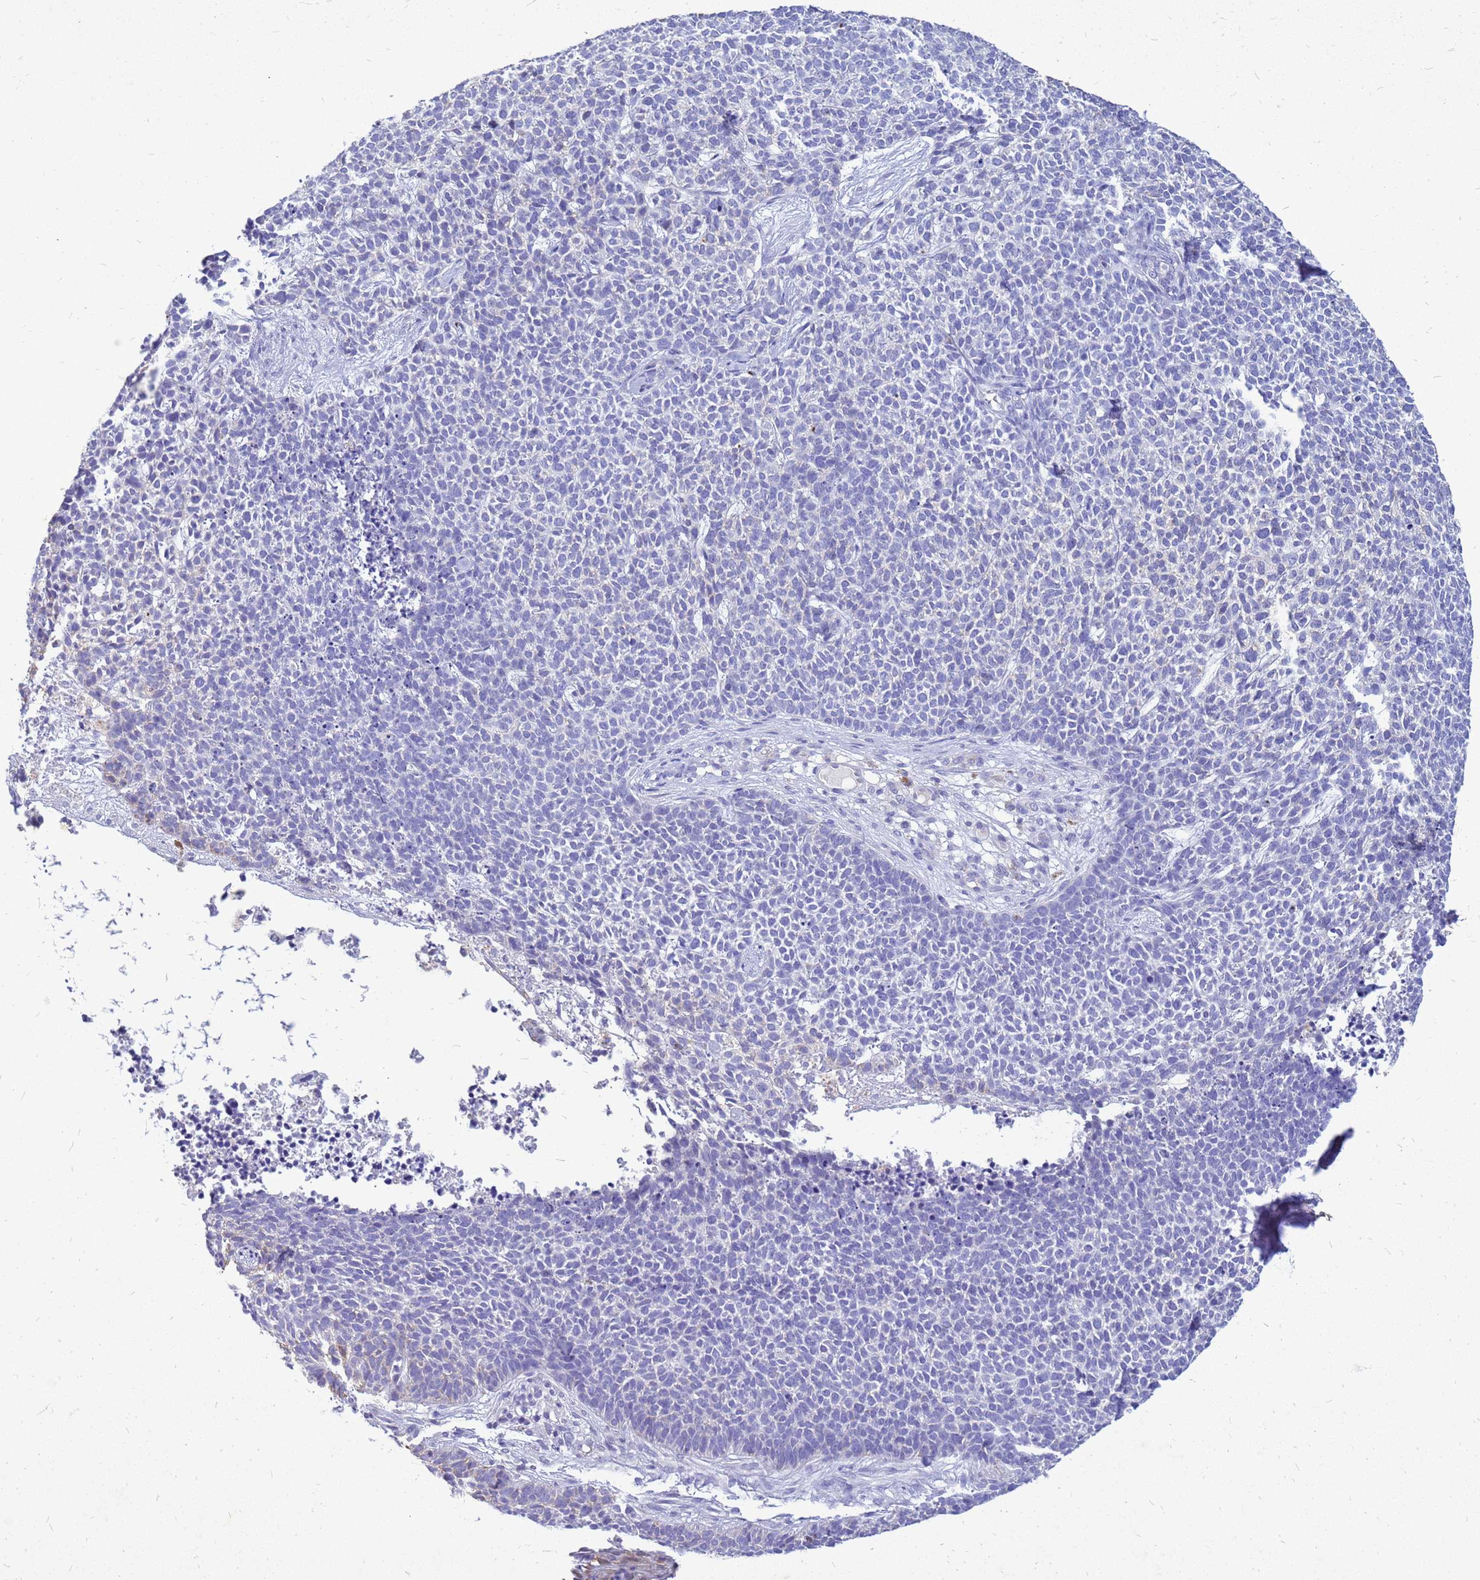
{"staining": {"intensity": "negative", "quantity": "none", "location": "none"}, "tissue": "skin cancer", "cell_type": "Tumor cells", "image_type": "cancer", "snomed": [{"axis": "morphology", "description": "Basal cell carcinoma"}, {"axis": "topography", "description": "Skin"}], "caption": "There is no significant positivity in tumor cells of skin cancer (basal cell carcinoma).", "gene": "AKR1C1", "patient": {"sex": "female", "age": 84}}